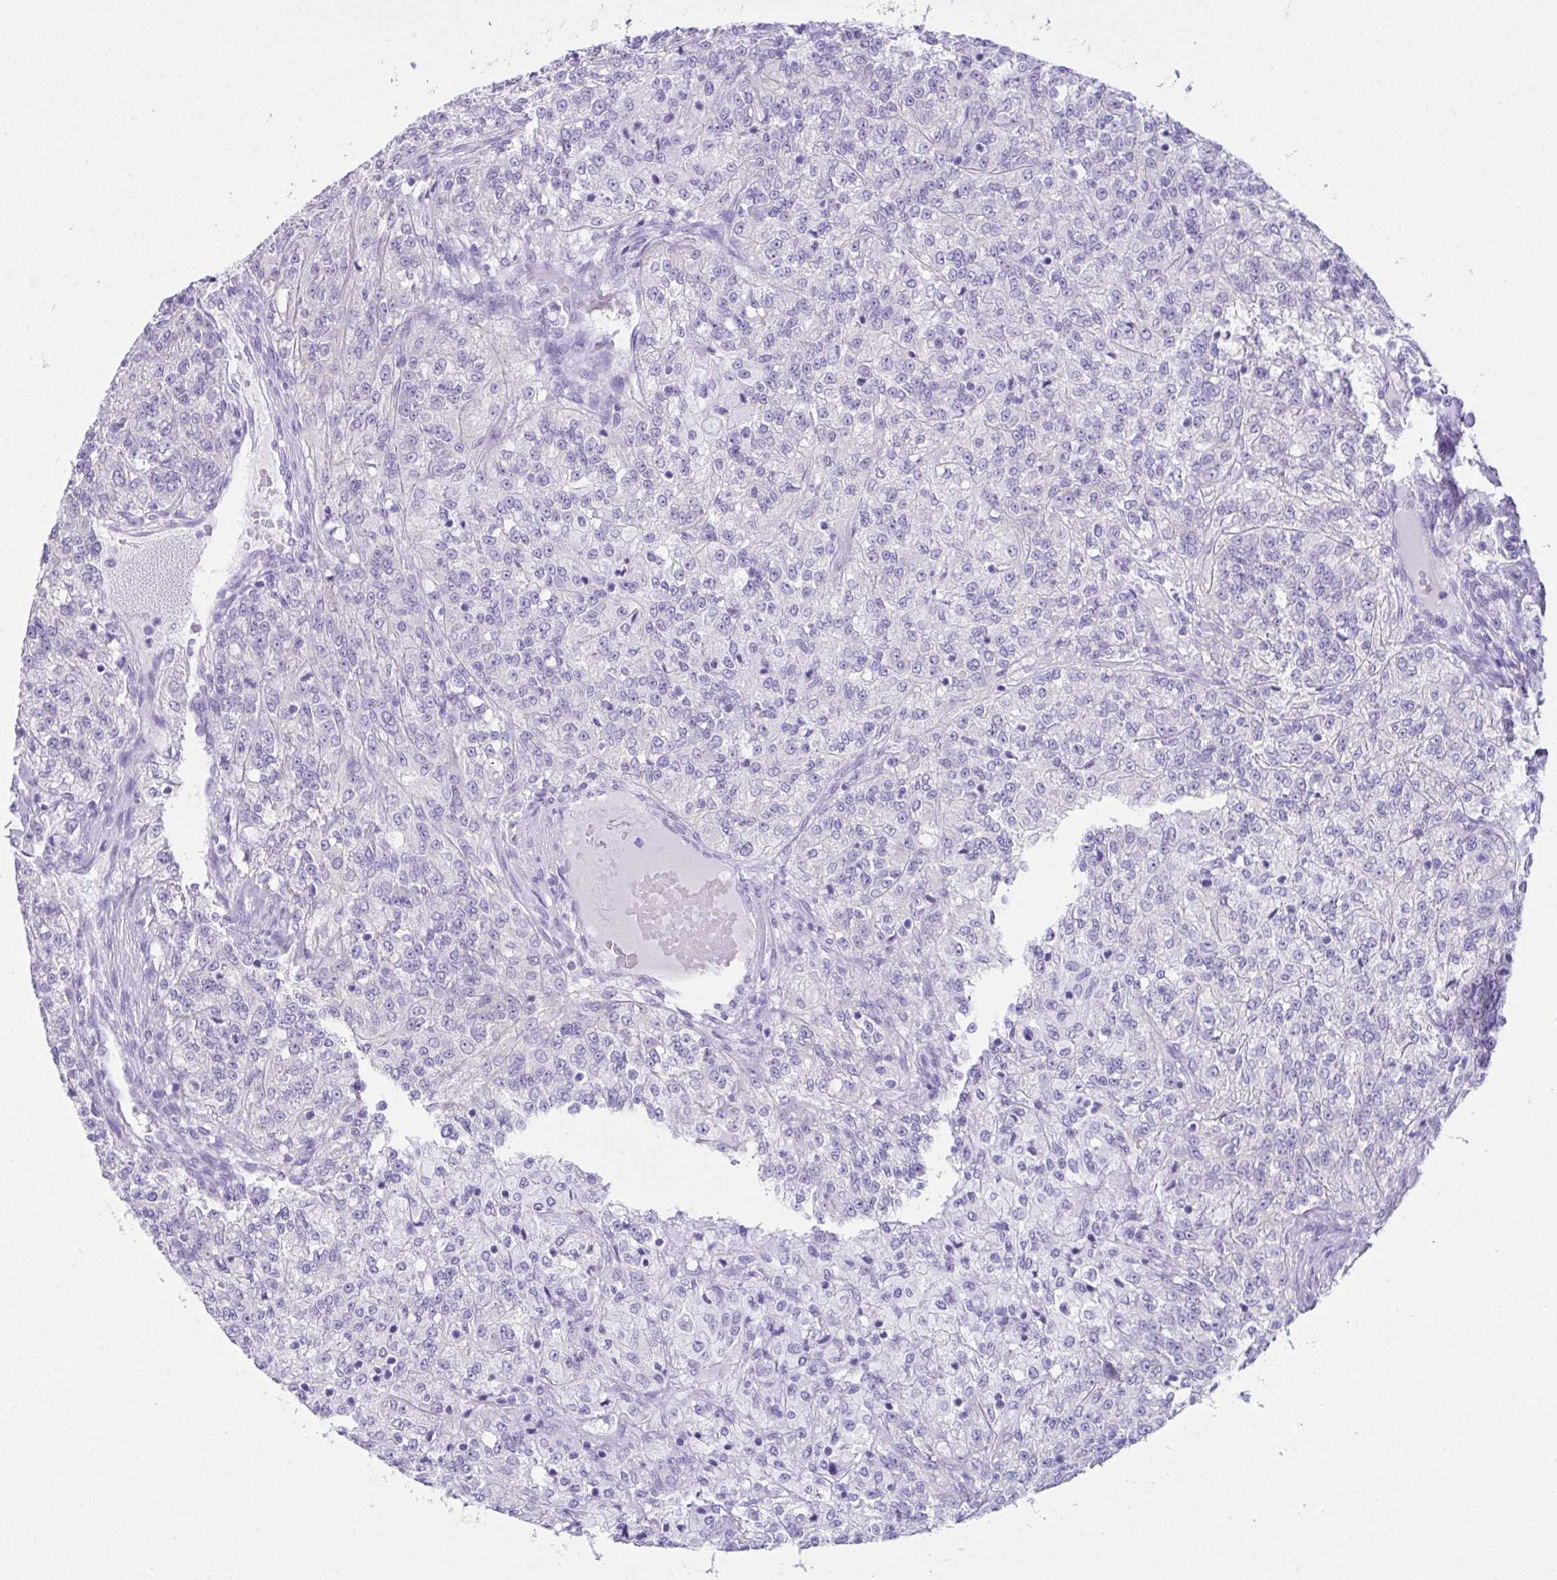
{"staining": {"intensity": "negative", "quantity": "none", "location": "none"}, "tissue": "renal cancer", "cell_type": "Tumor cells", "image_type": "cancer", "snomed": [{"axis": "morphology", "description": "Adenocarcinoma, NOS"}, {"axis": "topography", "description": "Kidney"}], "caption": "Immunohistochemical staining of human adenocarcinoma (renal) demonstrates no significant positivity in tumor cells. The staining is performed using DAB (3,3'-diaminobenzidine) brown chromogen with nuclei counter-stained in using hematoxylin.", "gene": "LGALS4", "patient": {"sex": "female", "age": 63}}